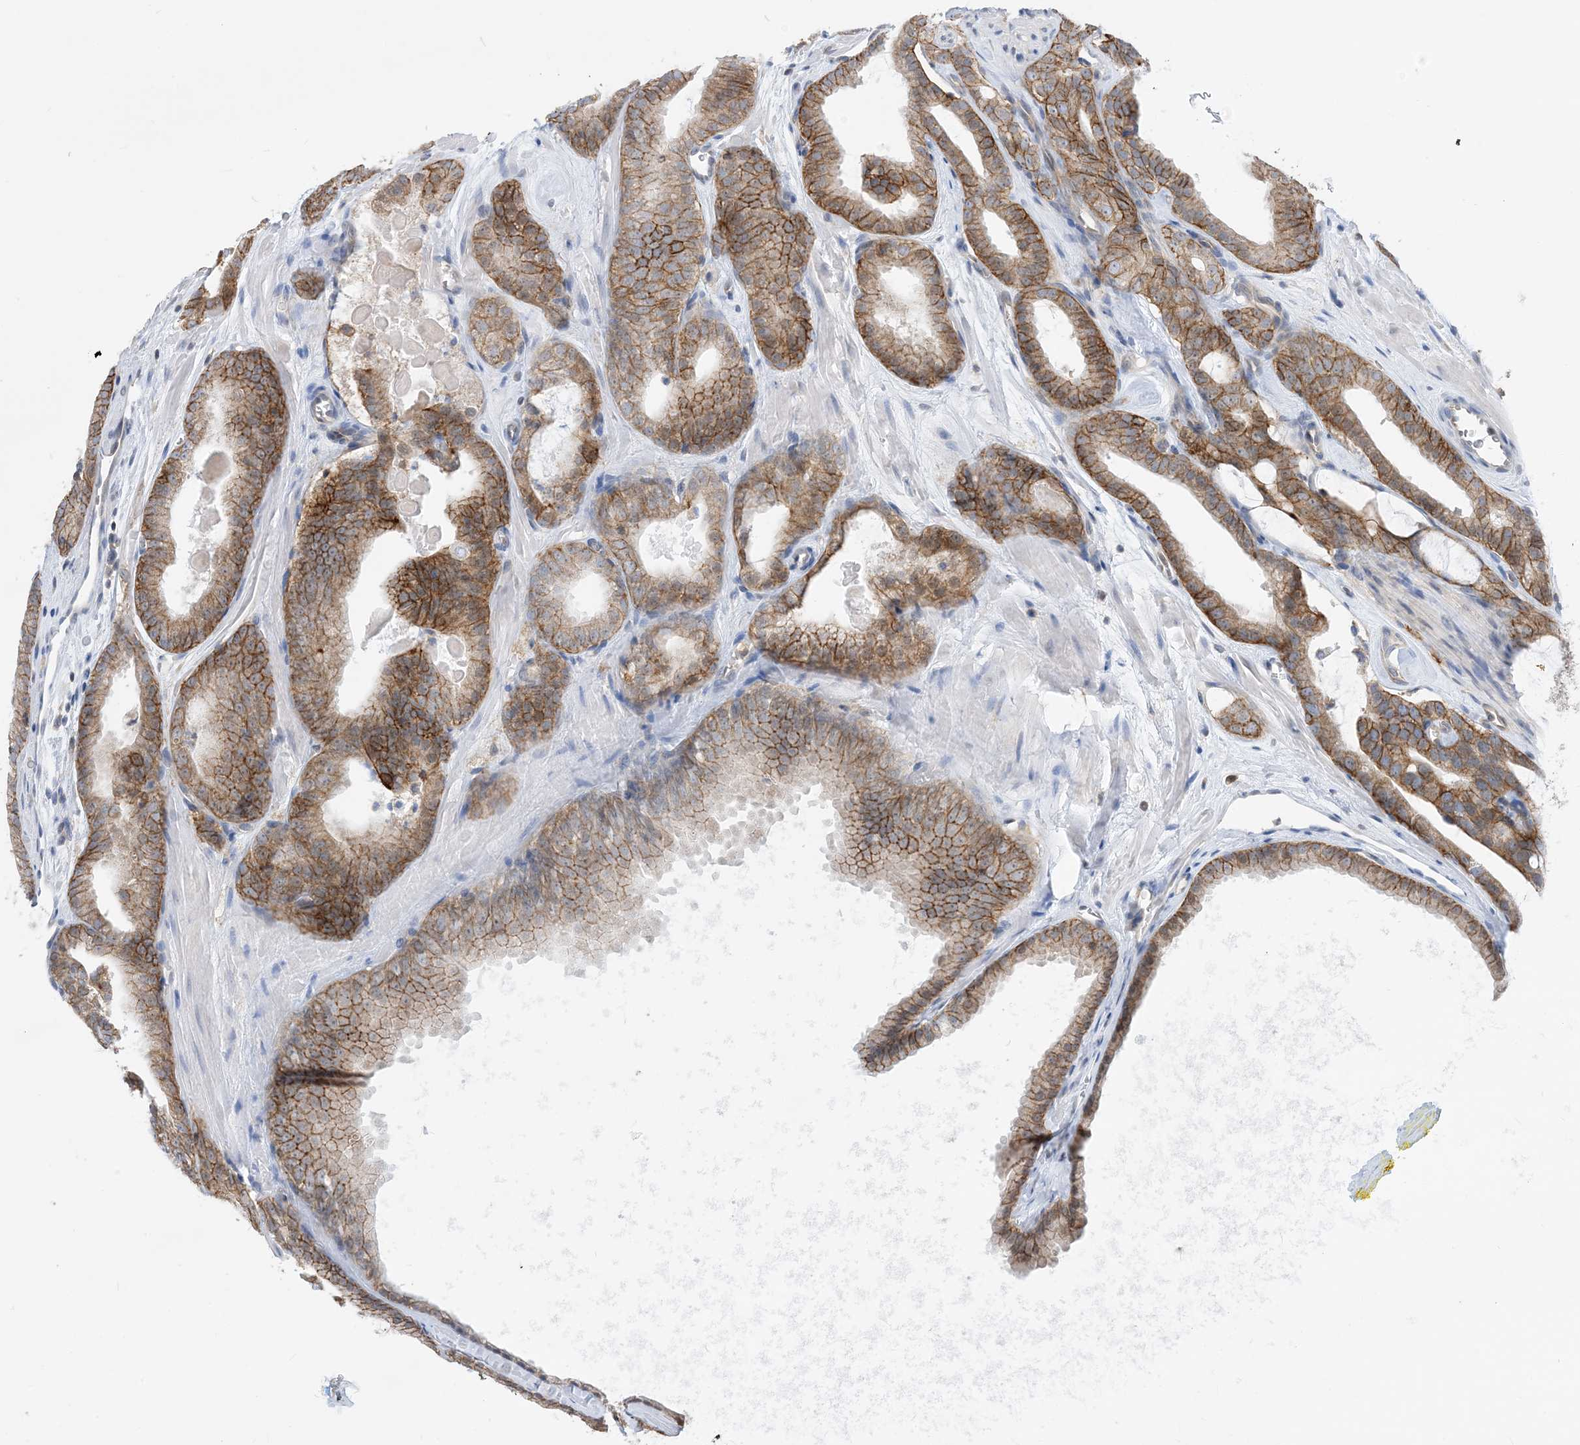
{"staining": {"intensity": "moderate", "quantity": ">75%", "location": "cytoplasmic/membranous"}, "tissue": "prostate cancer", "cell_type": "Tumor cells", "image_type": "cancer", "snomed": [{"axis": "morphology", "description": "Adenocarcinoma, High grade"}, {"axis": "topography", "description": "Prostate"}], "caption": "High-grade adenocarcinoma (prostate) stained with DAB (3,3'-diaminobenzidine) immunohistochemistry shows medium levels of moderate cytoplasmic/membranous expression in about >75% of tumor cells.", "gene": "CASP4", "patient": {"sex": "male", "age": 57}}